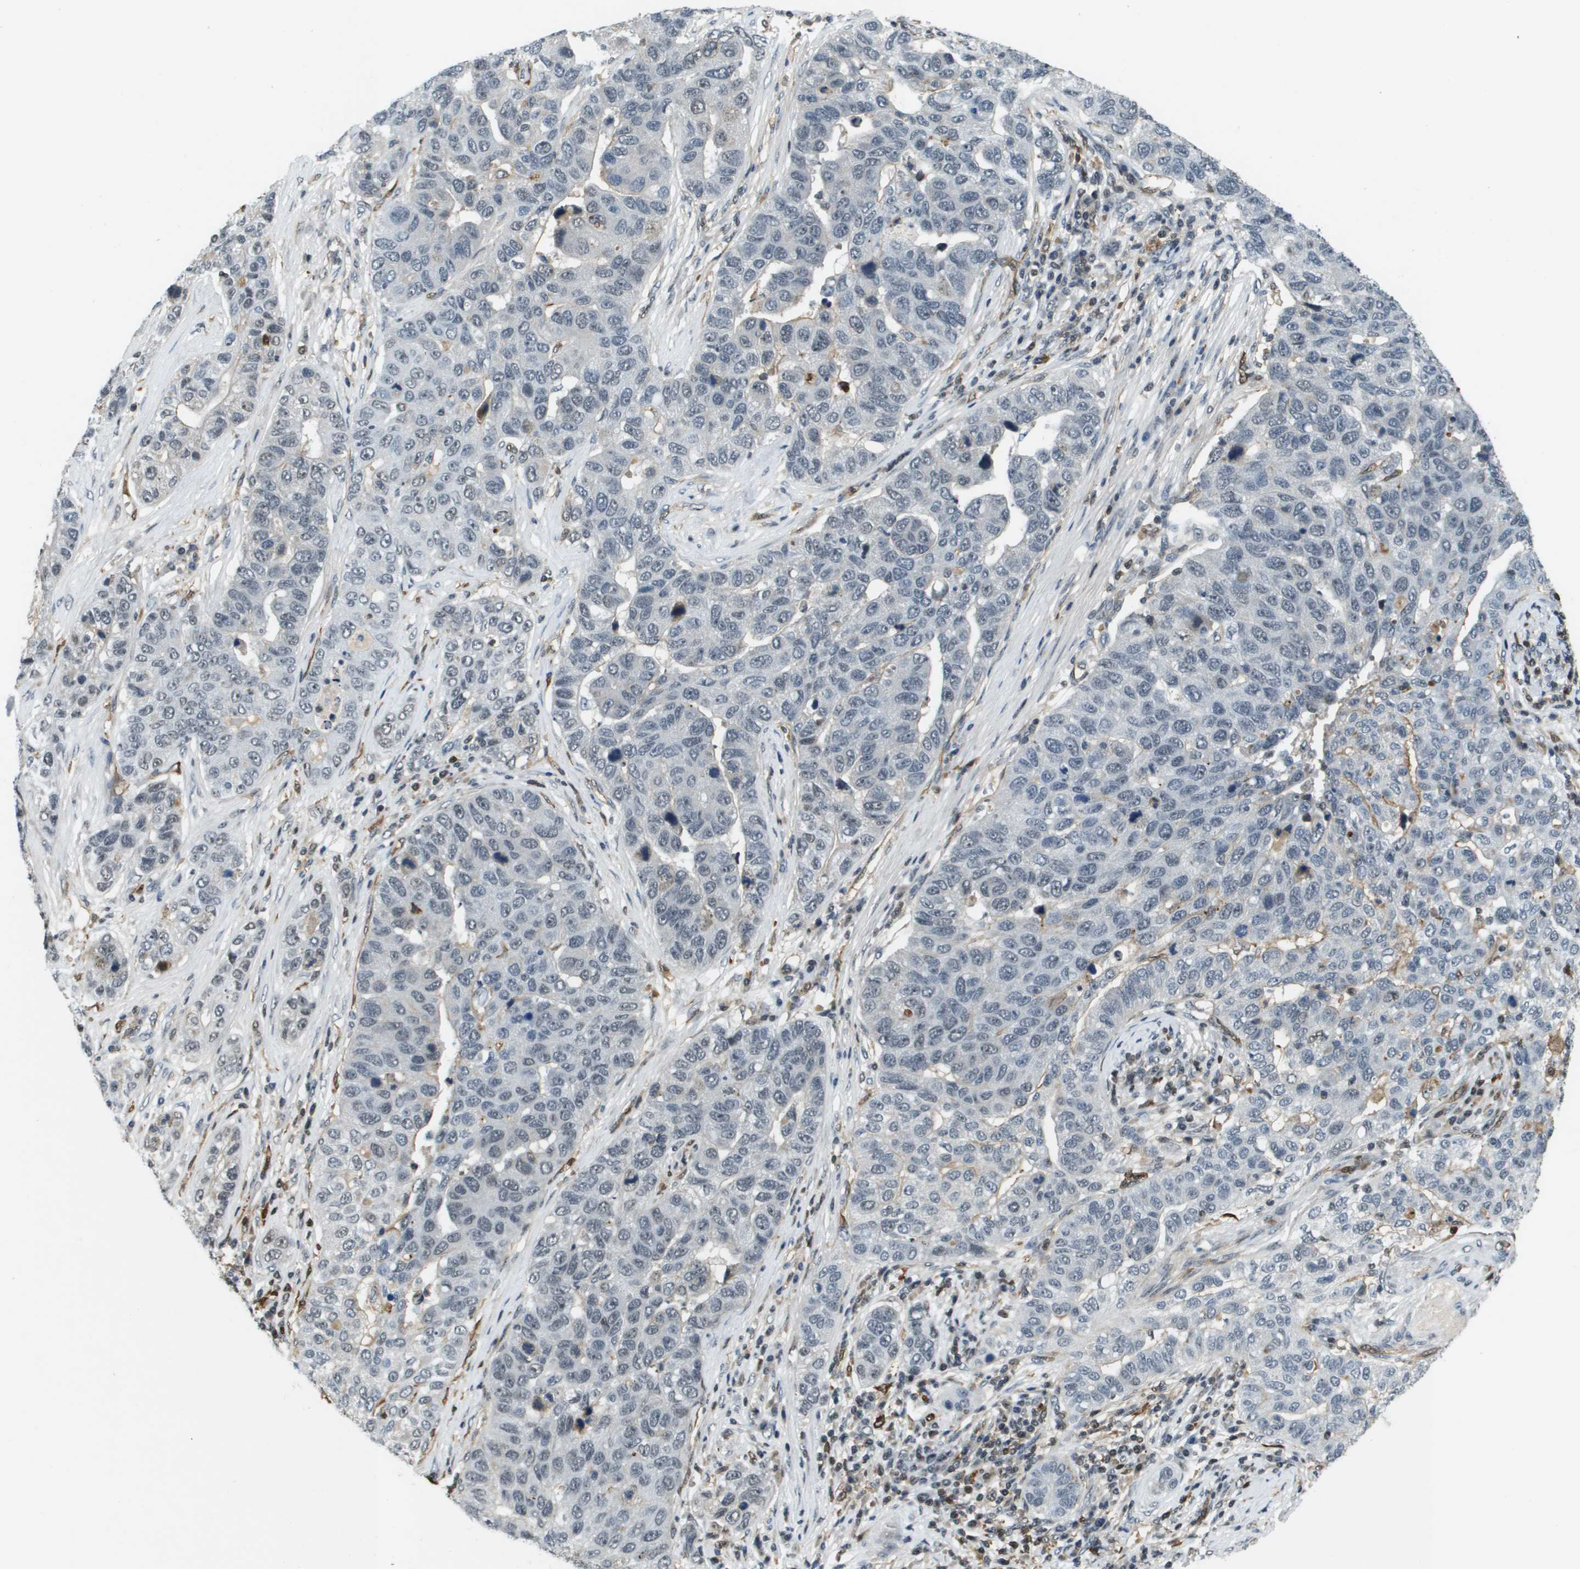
{"staining": {"intensity": "negative", "quantity": "none", "location": "none"}, "tissue": "pancreatic cancer", "cell_type": "Tumor cells", "image_type": "cancer", "snomed": [{"axis": "morphology", "description": "Adenocarcinoma, NOS"}, {"axis": "topography", "description": "Pancreas"}], "caption": "Immunohistochemistry of human pancreatic cancer (adenocarcinoma) demonstrates no staining in tumor cells.", "gene": "EP400", "patient": {"sex": "female", "age": 61}}